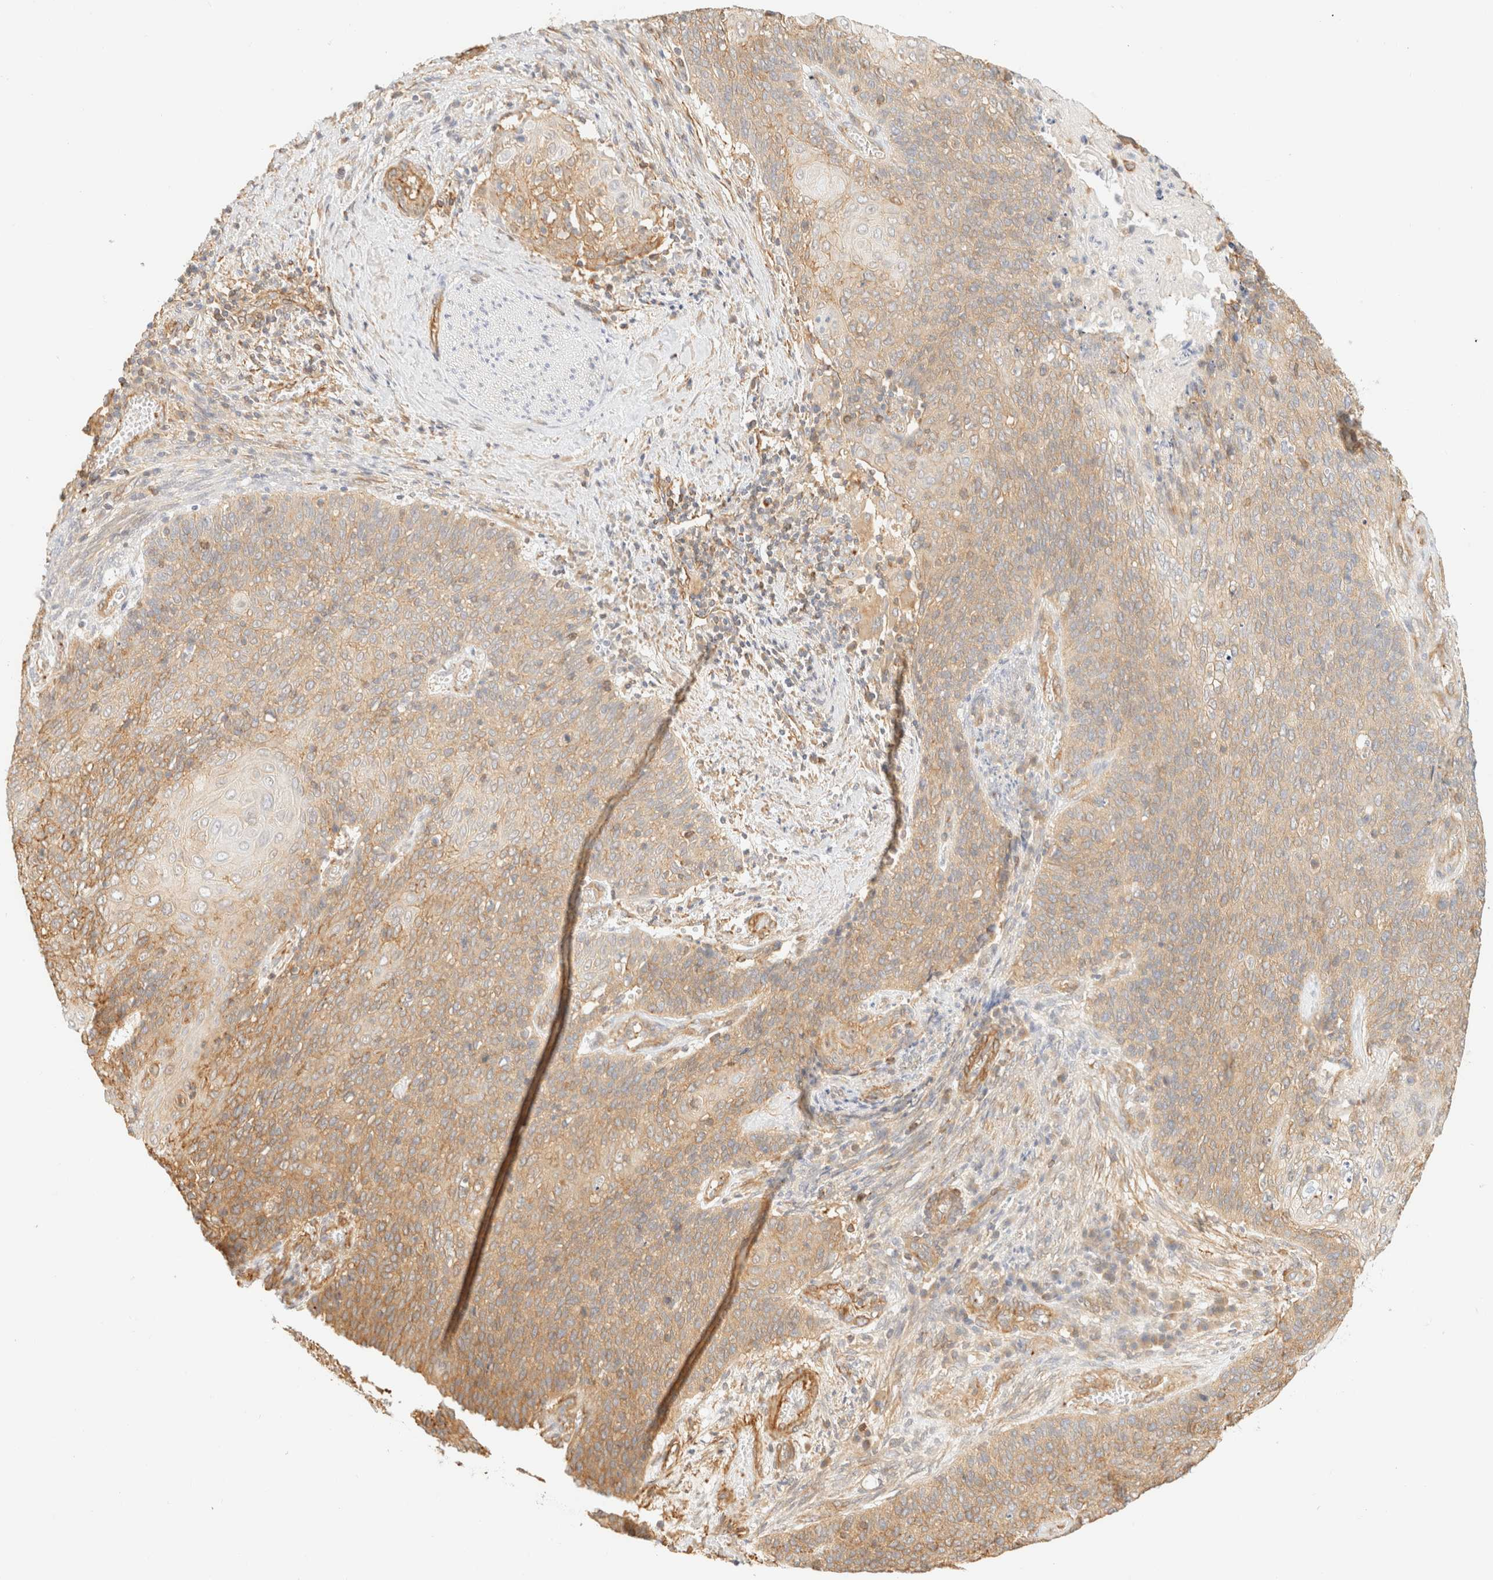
{"staining": {"intensity": "moderate", "quantity": ">75%", "location": "cytoplasmic/membranous"}, "tissue": "cervical cancer", "cell_type": "Tumor cells", "image_type": "cancer", "snomed": [{"axis": "morphology", "description": "Squamous cell carcinoma, NOS"}, {"axis": "topography", "description": "Cervix"}], "caption": "Protein expression analysis of squamous cell carcinoma (cervical) exhibits moderate cytoplasmic/membranous positivity in about >75% of tumor cells.", "gene": "OTOP2", "patient": {"sex": "female", "age": 39}}